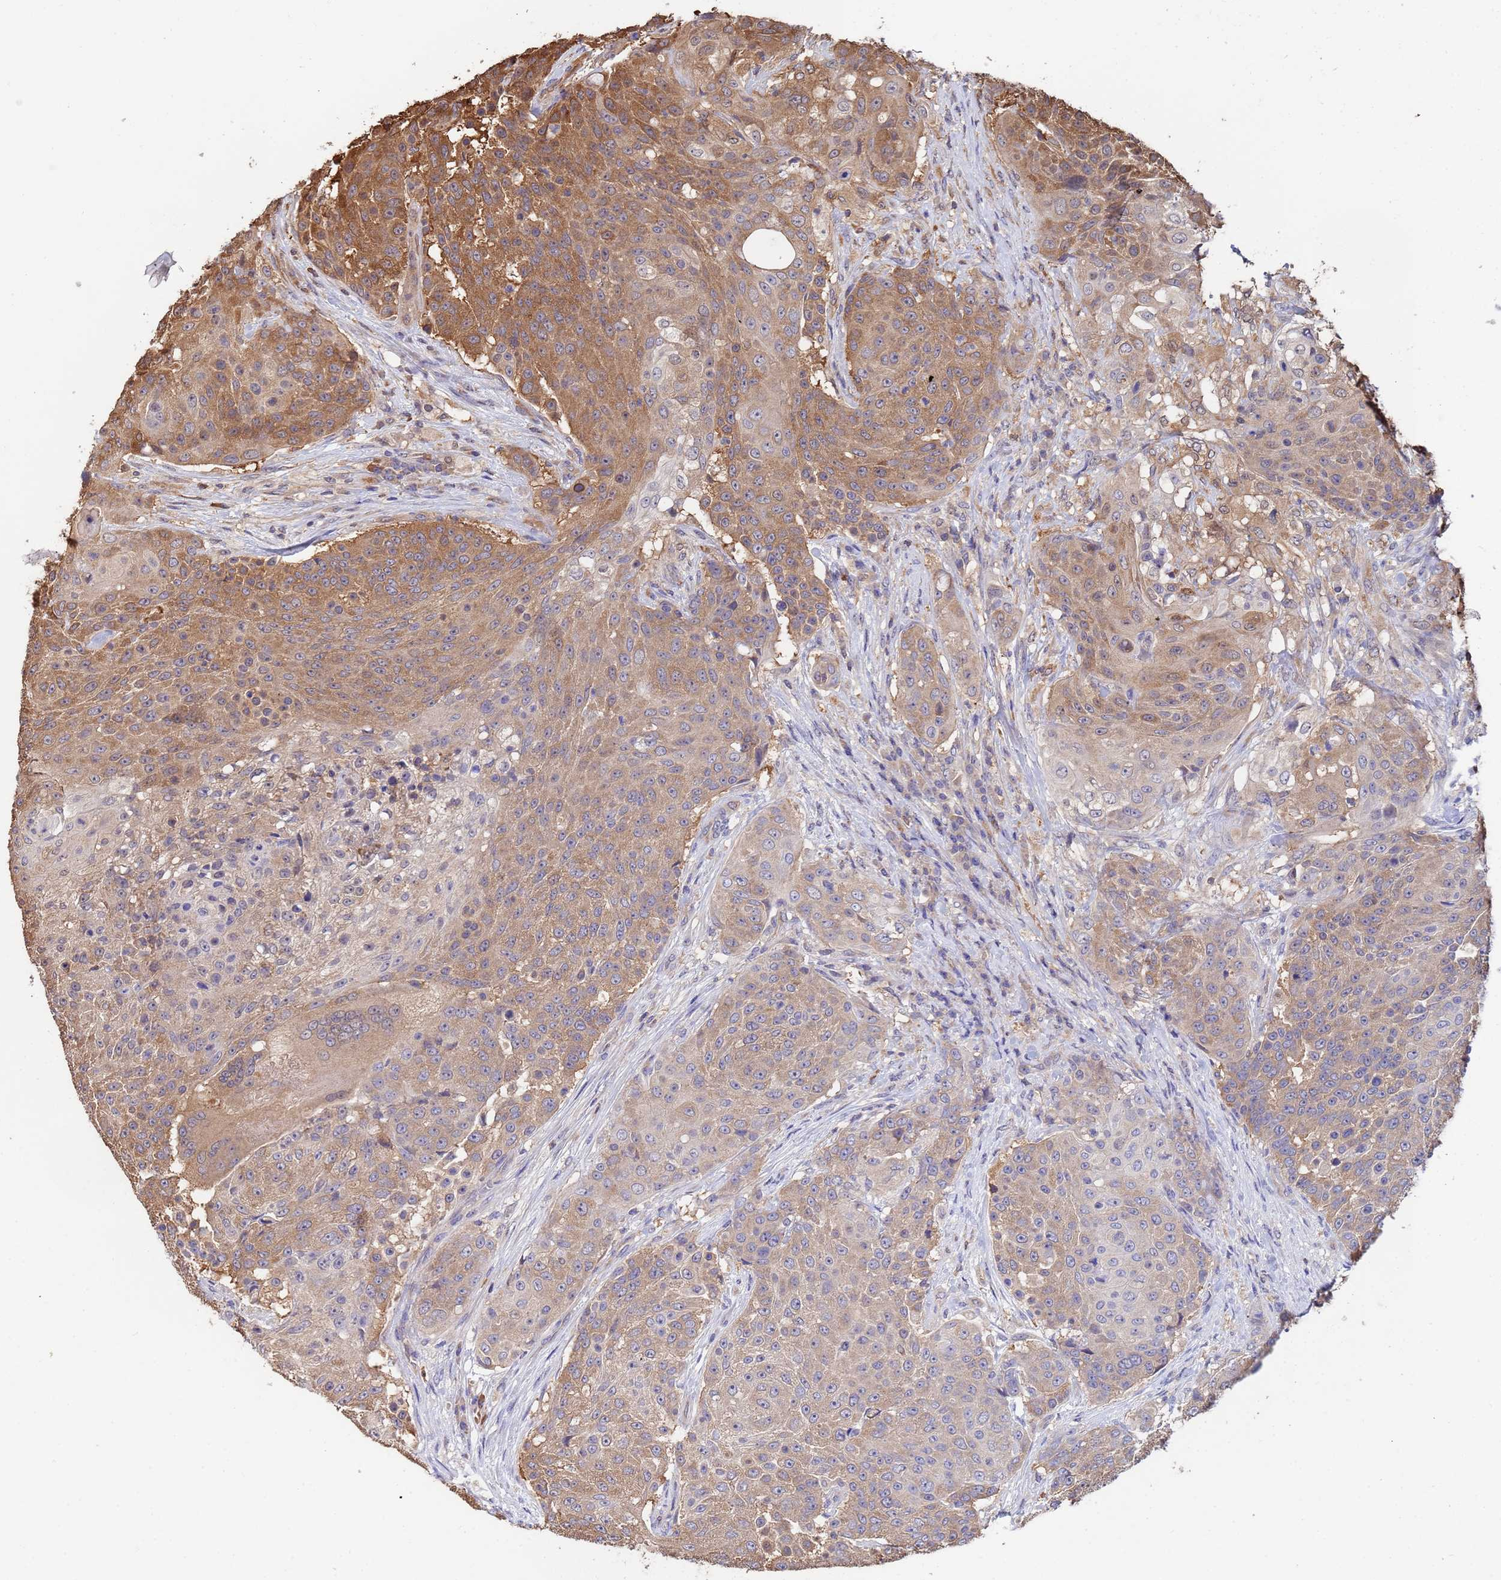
{"staining": {"intensity": "moderate", "quantity": ">75%", "location": "cytoplasmic/membranous"}, "tissue": "urothelial cancer", "cell_type": "Tumor cells", "image_type": "cancer", "snomed": [{"axis": "morphology", "description": "Urothelial carcinoma, High grade"}, {"axis": "topography", "description": "Urinary bladder"}], "caption": "Immunohistochemical staining of human urothelial cancer shows medium levels of moderate cytoplasmic/membranous protein positivity in about >75% of tumor cells.", "gene": "FAM25A", "patient": {"sex": "female", "age": 63}}